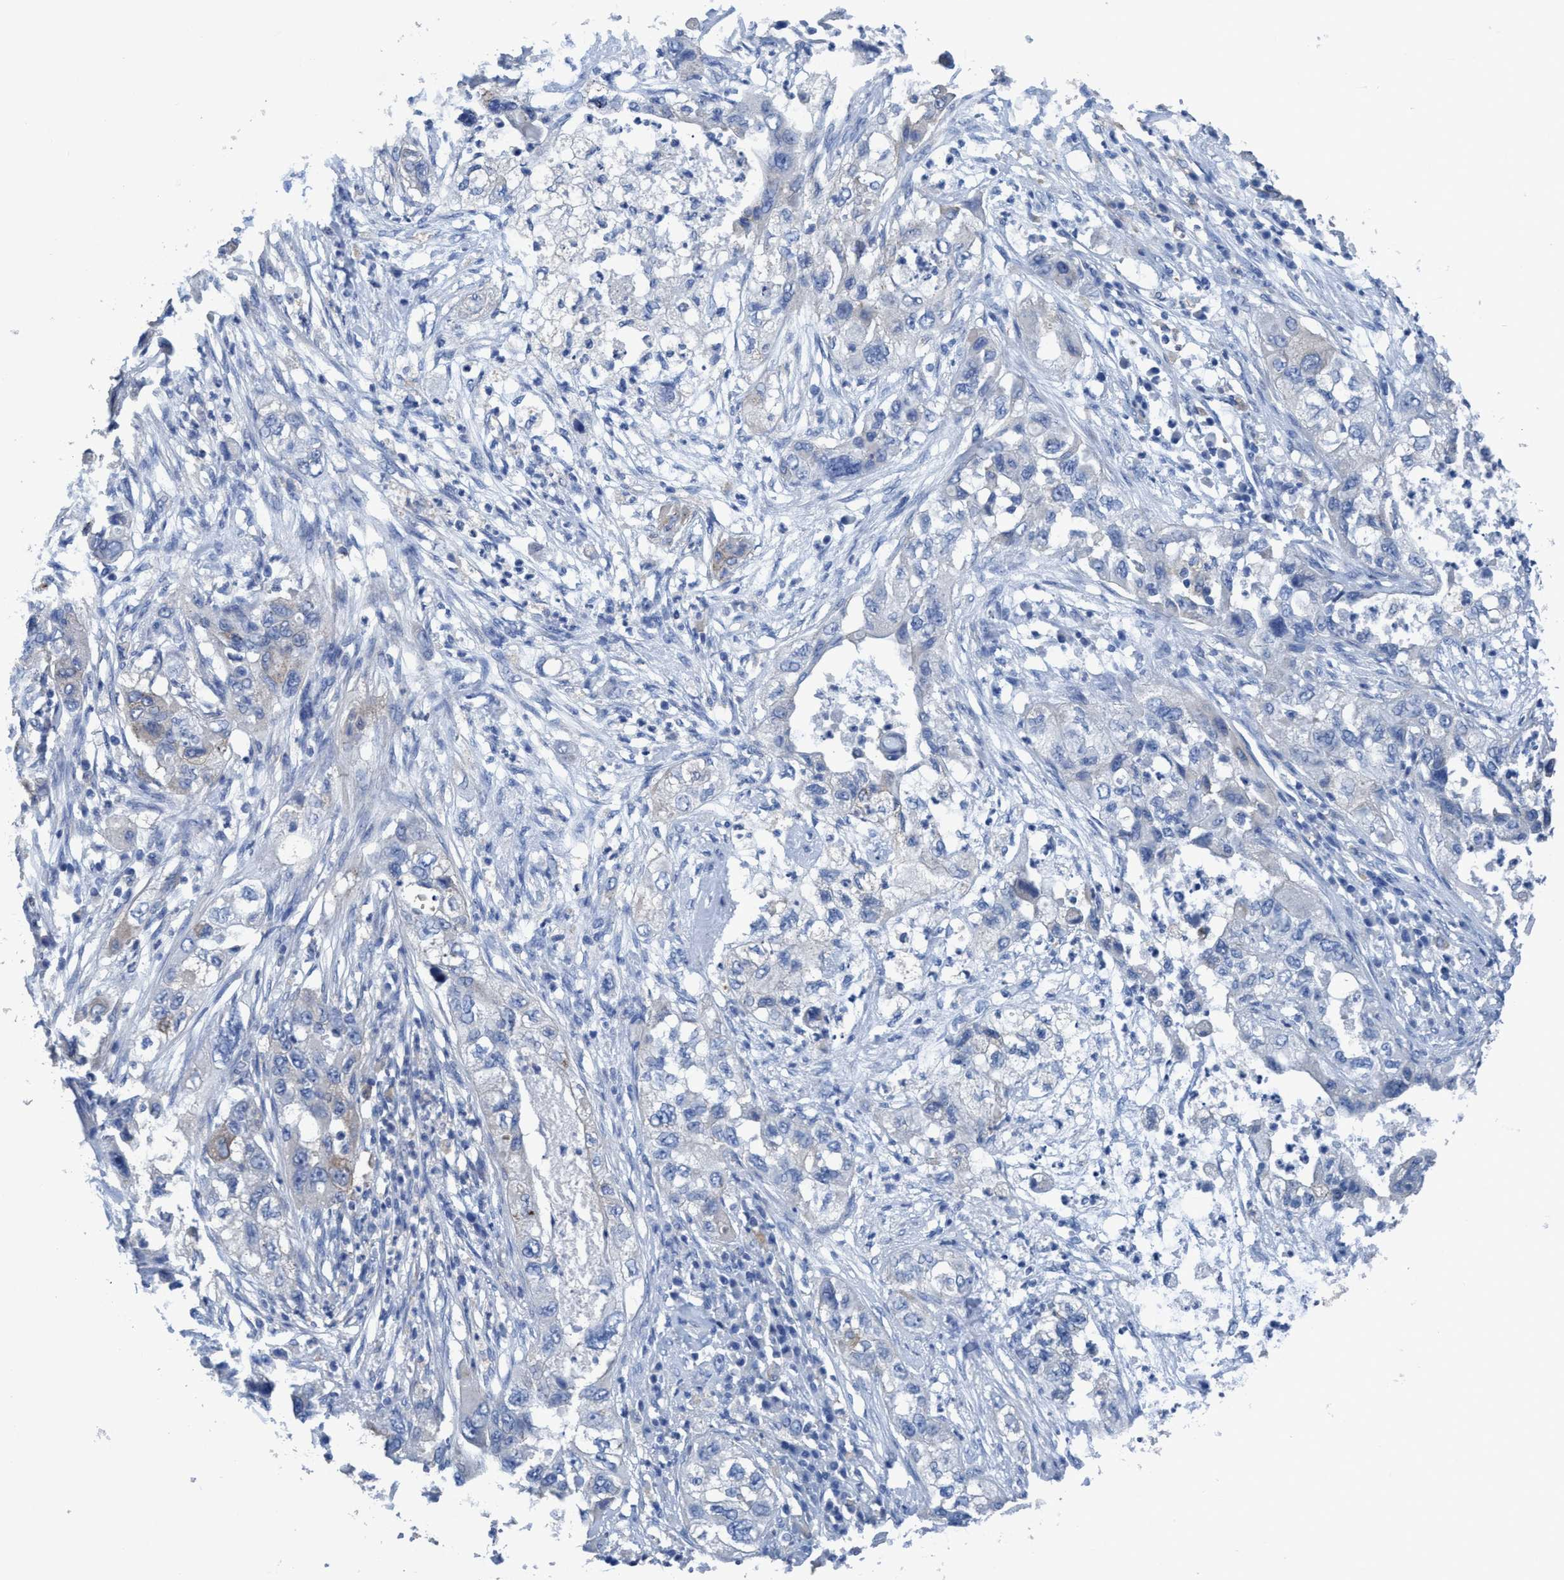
{"staining": {"intensity": "negative", "quantity": "none", "location": "none"}, "tissue": "pancreatic cancer", "cell_type": "Tumor cells", "image_type": "cancer", "snomed": [{"axis": "morphology", "description": "Adenocarcinoma, NOS"}, {"axis": "topography", "description": "Pancreas"}], "caption": "The photomicrograph exhibits no staining of tumor cells in adenocarcinoma (pancreatic).", "gene": "DNAI1", "patient": {"sex": "female", "age": 78}}